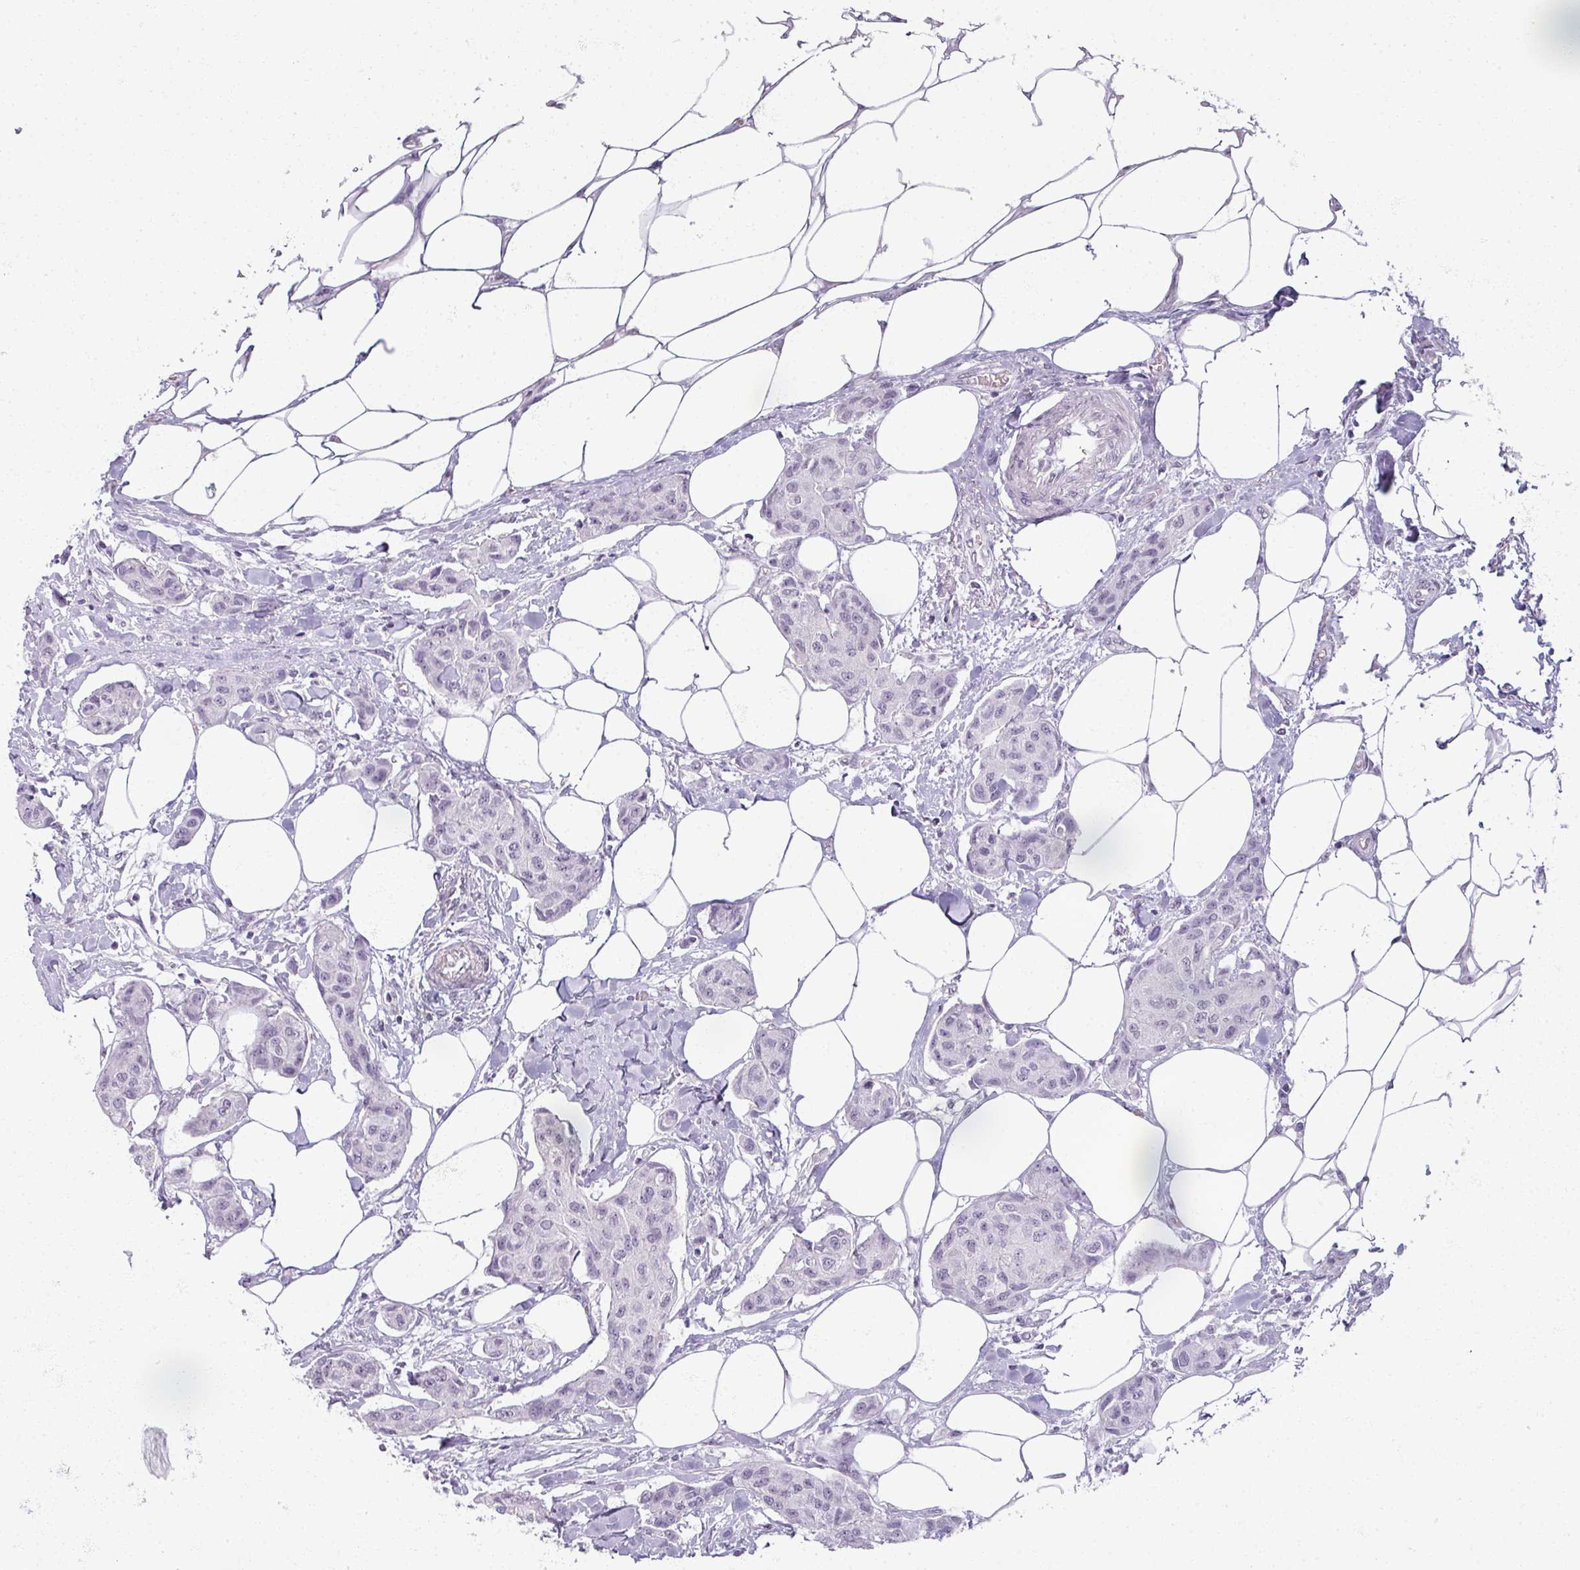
{"staining": {"intensity": "negative", "quantity": "none", "location": "none"}, "tissue": "breast cancer", "cell_type": "Tumor cells", "image_type": "cancer", "snomed": [{"axis": "morphology", "description": "Duct carcinoma"}, {"axis": "topography", "description": "Breast"}, {"axis": "topography", "description": "Lymph node"}], "caption": "Tumor cells are negative for protein expression in human breast invasive ductal carcinoma.", "gene": "RFPL2", "patient": {"sex": "female", "age": 80}}